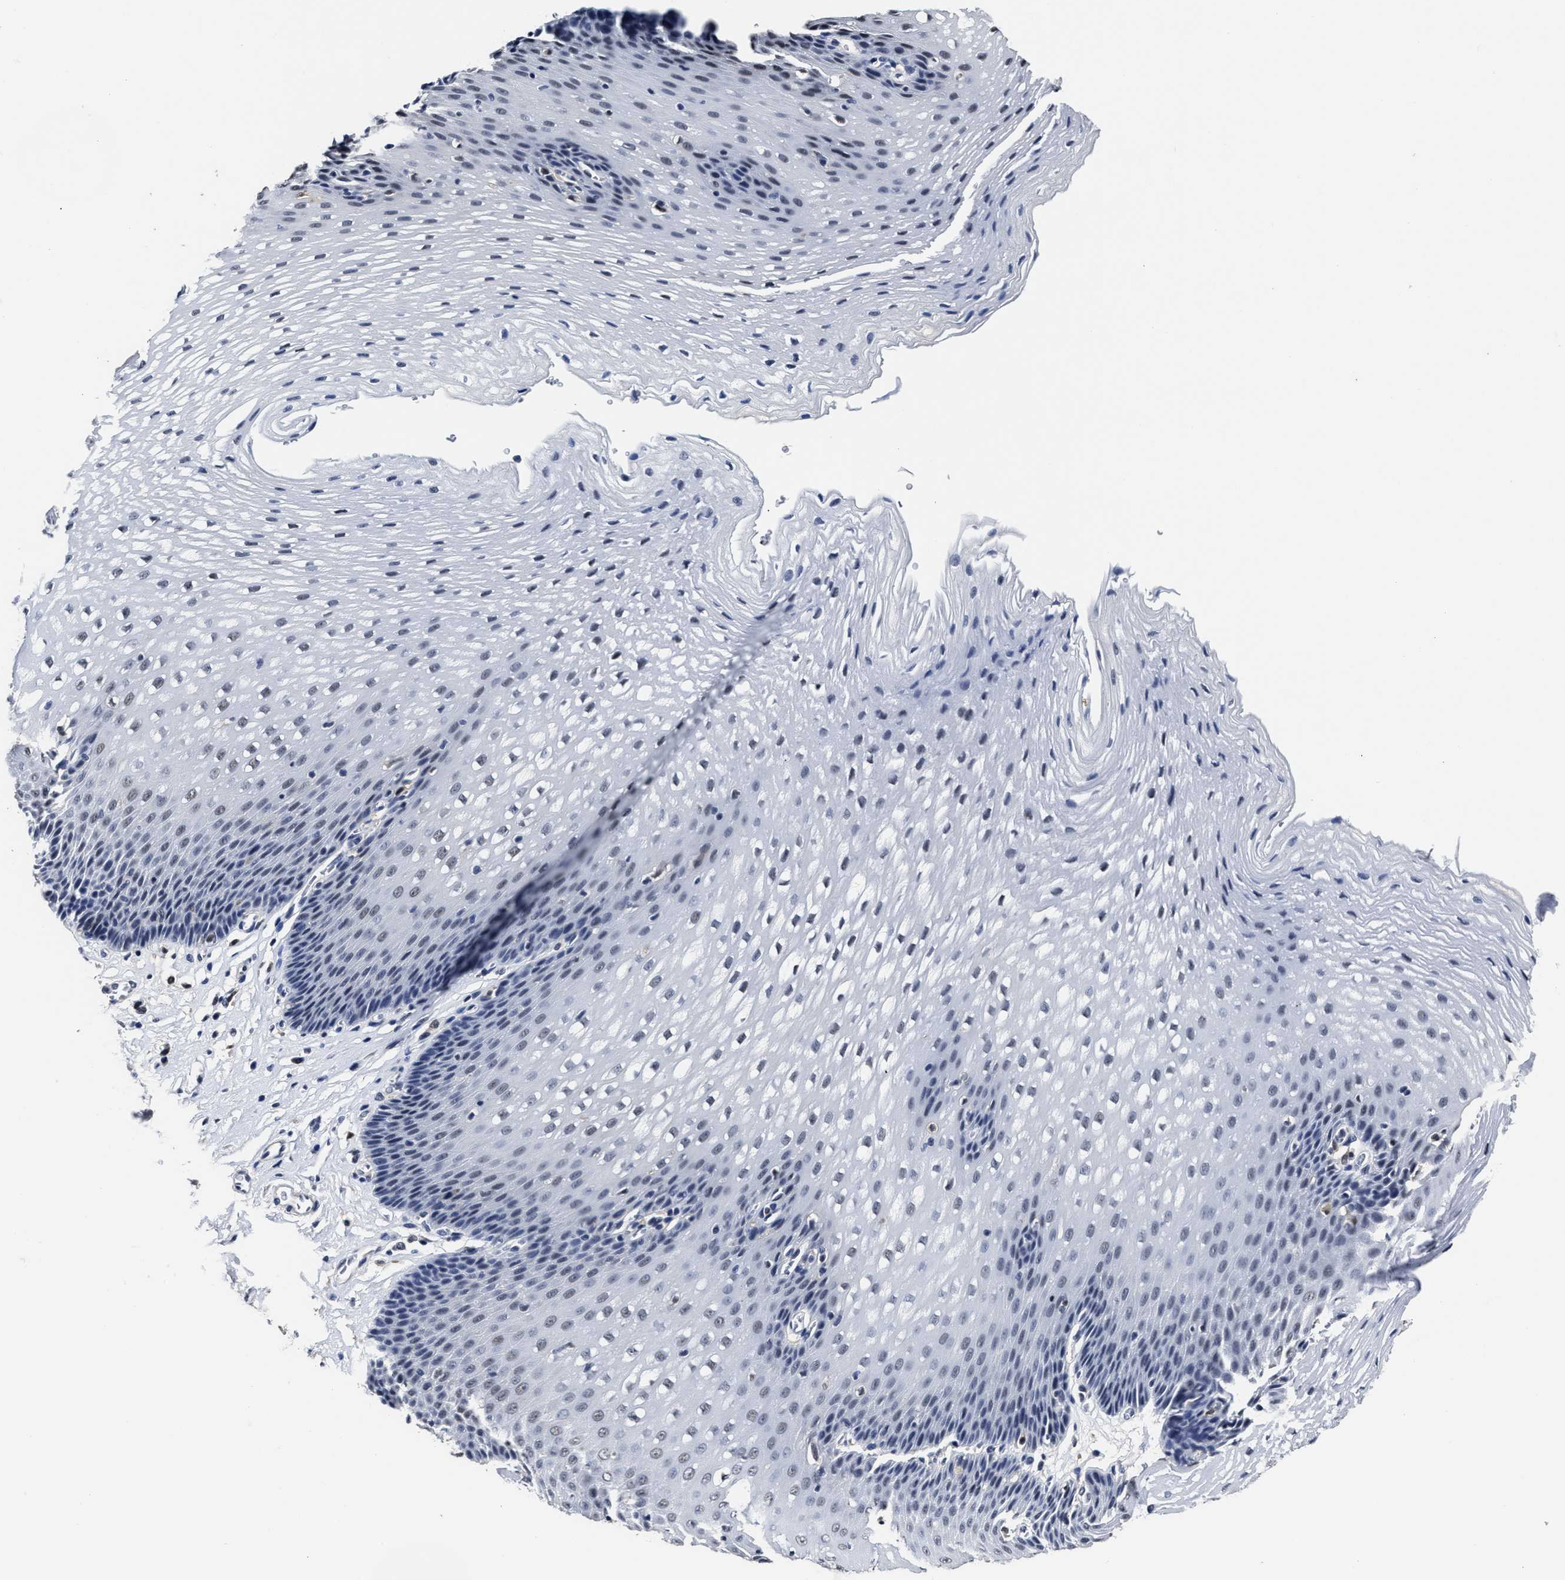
{"staining": {"intensity": "negative", "quantity": "none", "location": "none"}, "tissue": "esophagus", "cell_type": "Squamous epithelial cells", "image_type": "normal", "snomed": [{"axis": "morphology", "description": "Normal tissue, NOS"}, {"axis": "topography", "description": "Esophagus"}], "caption": "This is a image of immunohistochemistry staining of benign esophagus, which shows no staining in squamous epithelial cells.", "gene": "PRPF4B", "patient": {"sex": "male", "age": 48}}